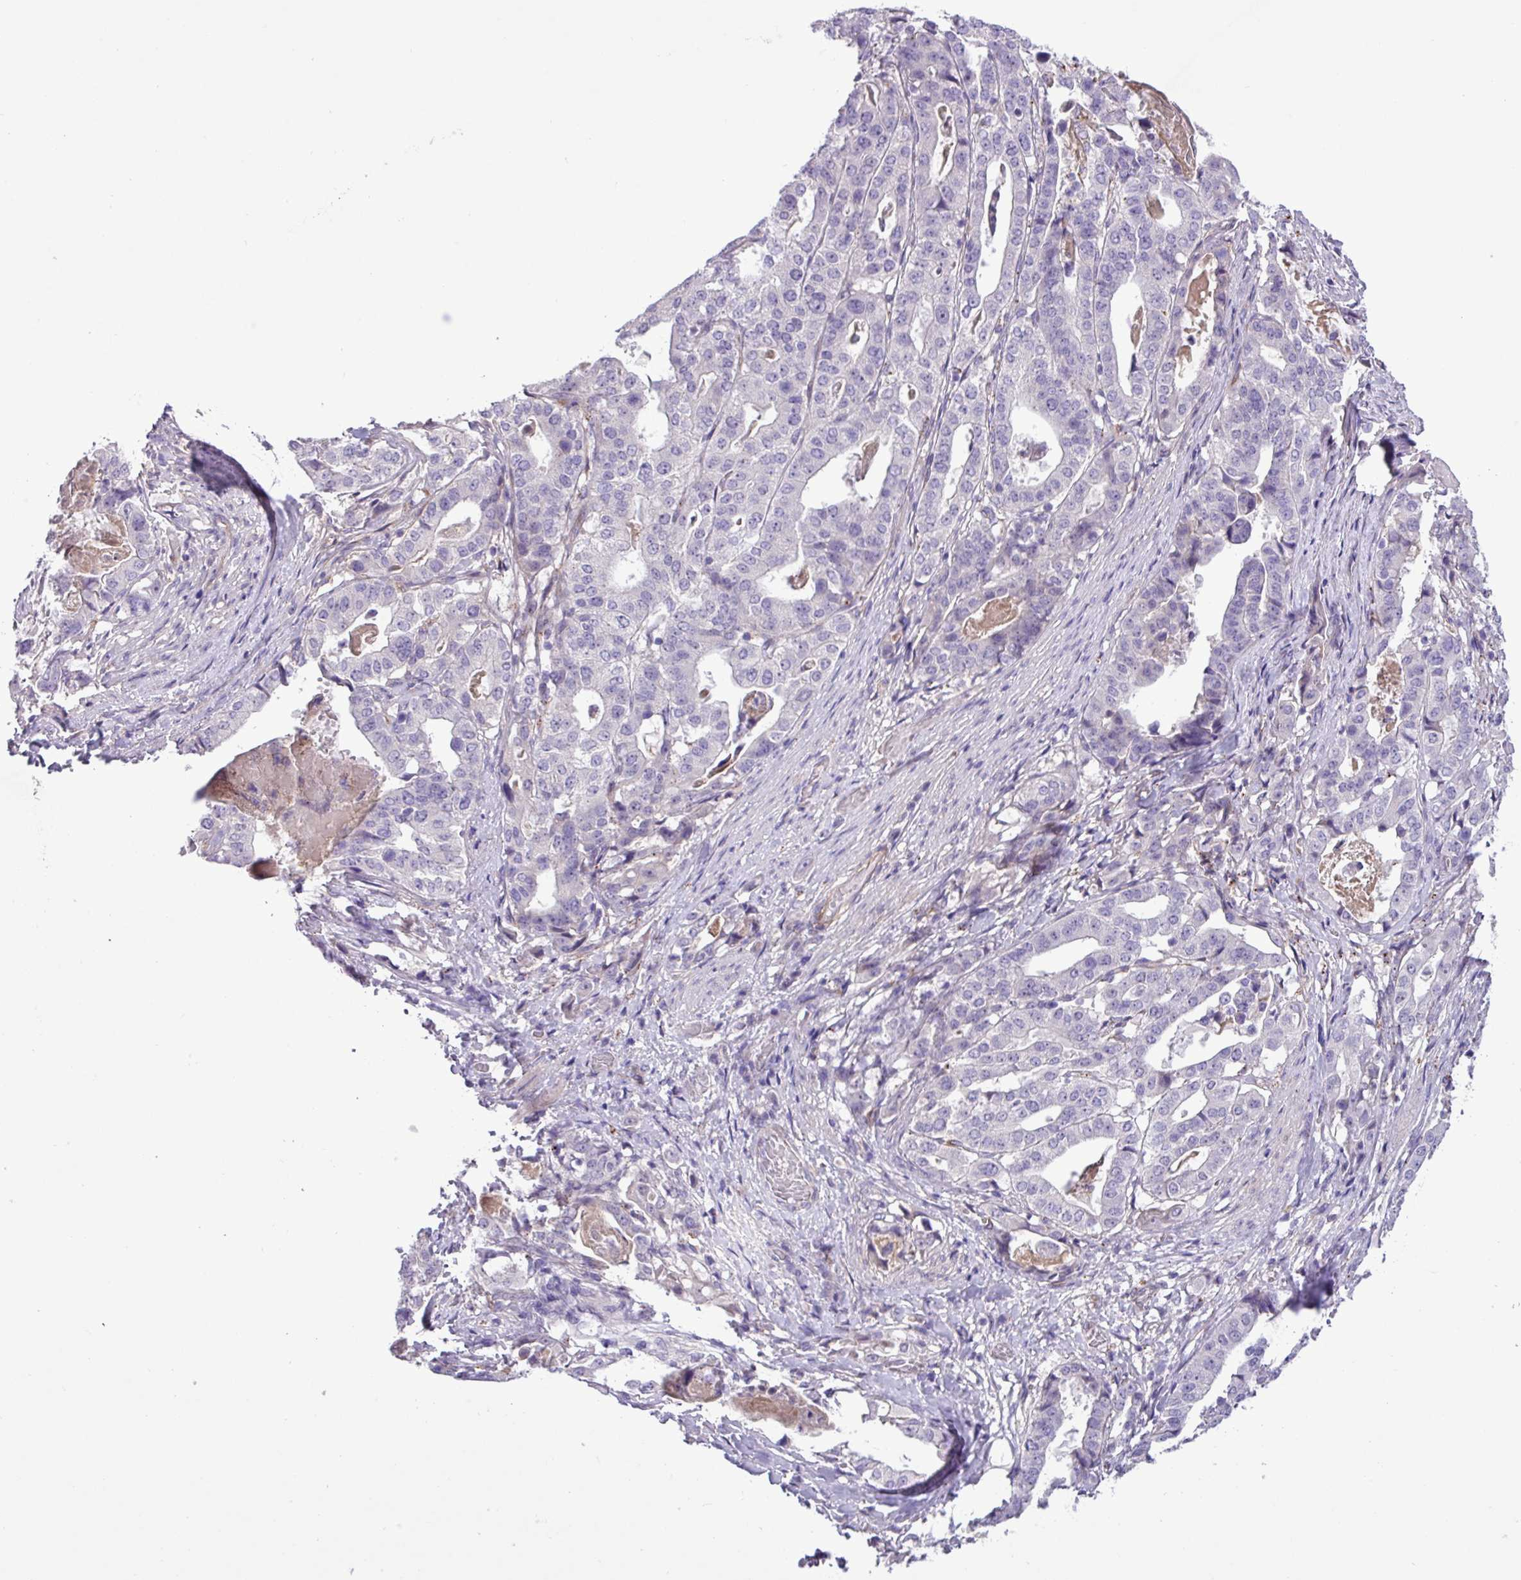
{"staining": {"intensity": "negative", "quantity": "none", "location": "none"}, "tissue": "stomach cancer", "cell_type": "Tumor cells", "image_type": "cancer", "snomed": [{"axis": "morphology", "description": "Adenocarcinoma, NOS"}, {"axis": "topography", "description": "Stomach"}], "caption": "This is a photomicrograph of IHC staining of stomach adenocarcinoma, which shows no staining in tumor cells.", "gene": "CD248", "patient": {"sex": "male", "age": 48}}